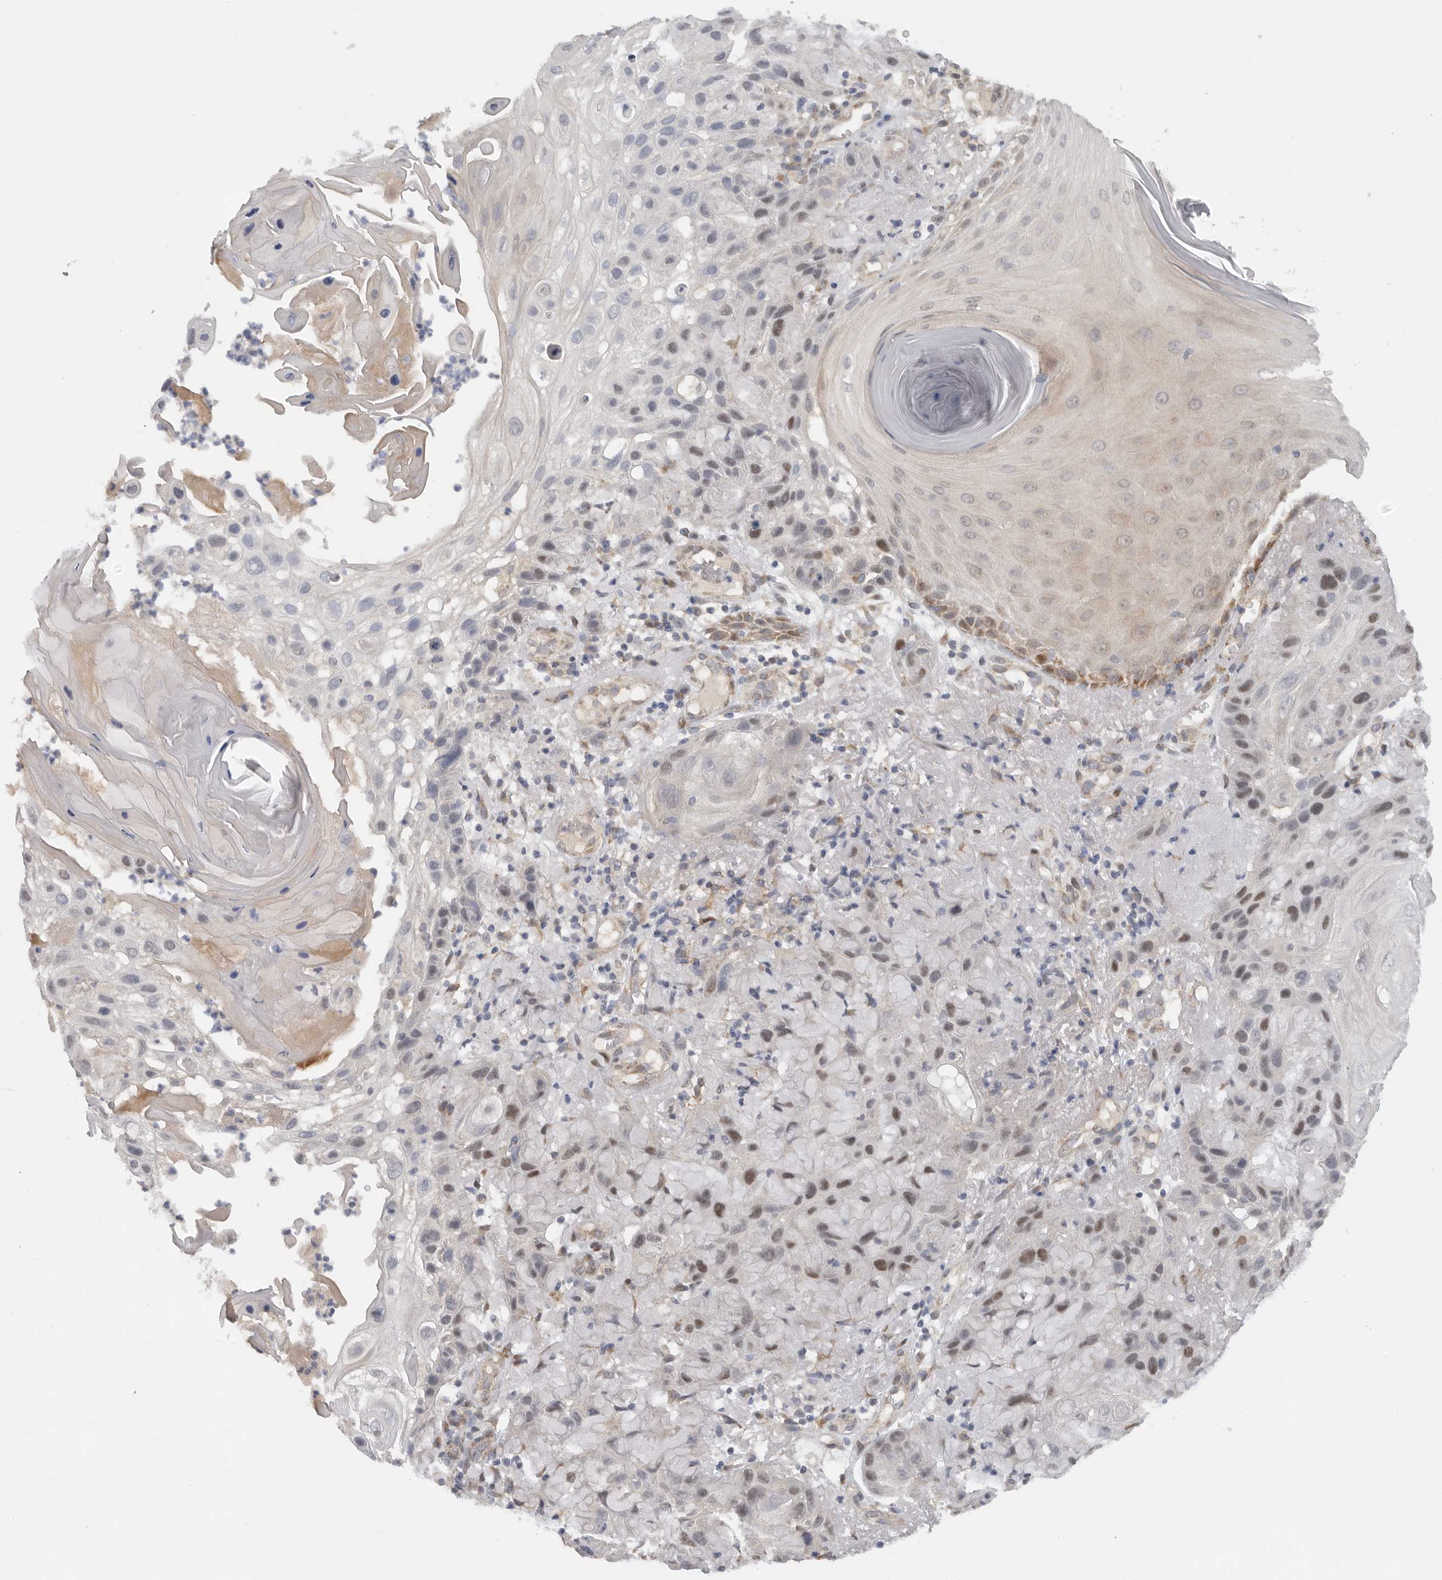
{"staining": {"intensity": "moderate", "quantity": "<25%", "location": "nuclear"}, "tissue": "skin cancer", "cell_type": "Tumor cells", "image_type": "cancer", "snomed": [{"axis": "morphology", "description": "Normal tissue, NOS"}, {"axis": "morphology", "description": "Squamous cell carcinoma, NOS"}, {"axis": "topography", "description": "Skin"}], "caption": "Protein expression by IHC exhibits moderate nuclear expression in approximately <25% of tumor cells in squamous cell carcinoma (skin).", "gene": "DYRK2", "patient": {"sex": "female", "age": 96}}